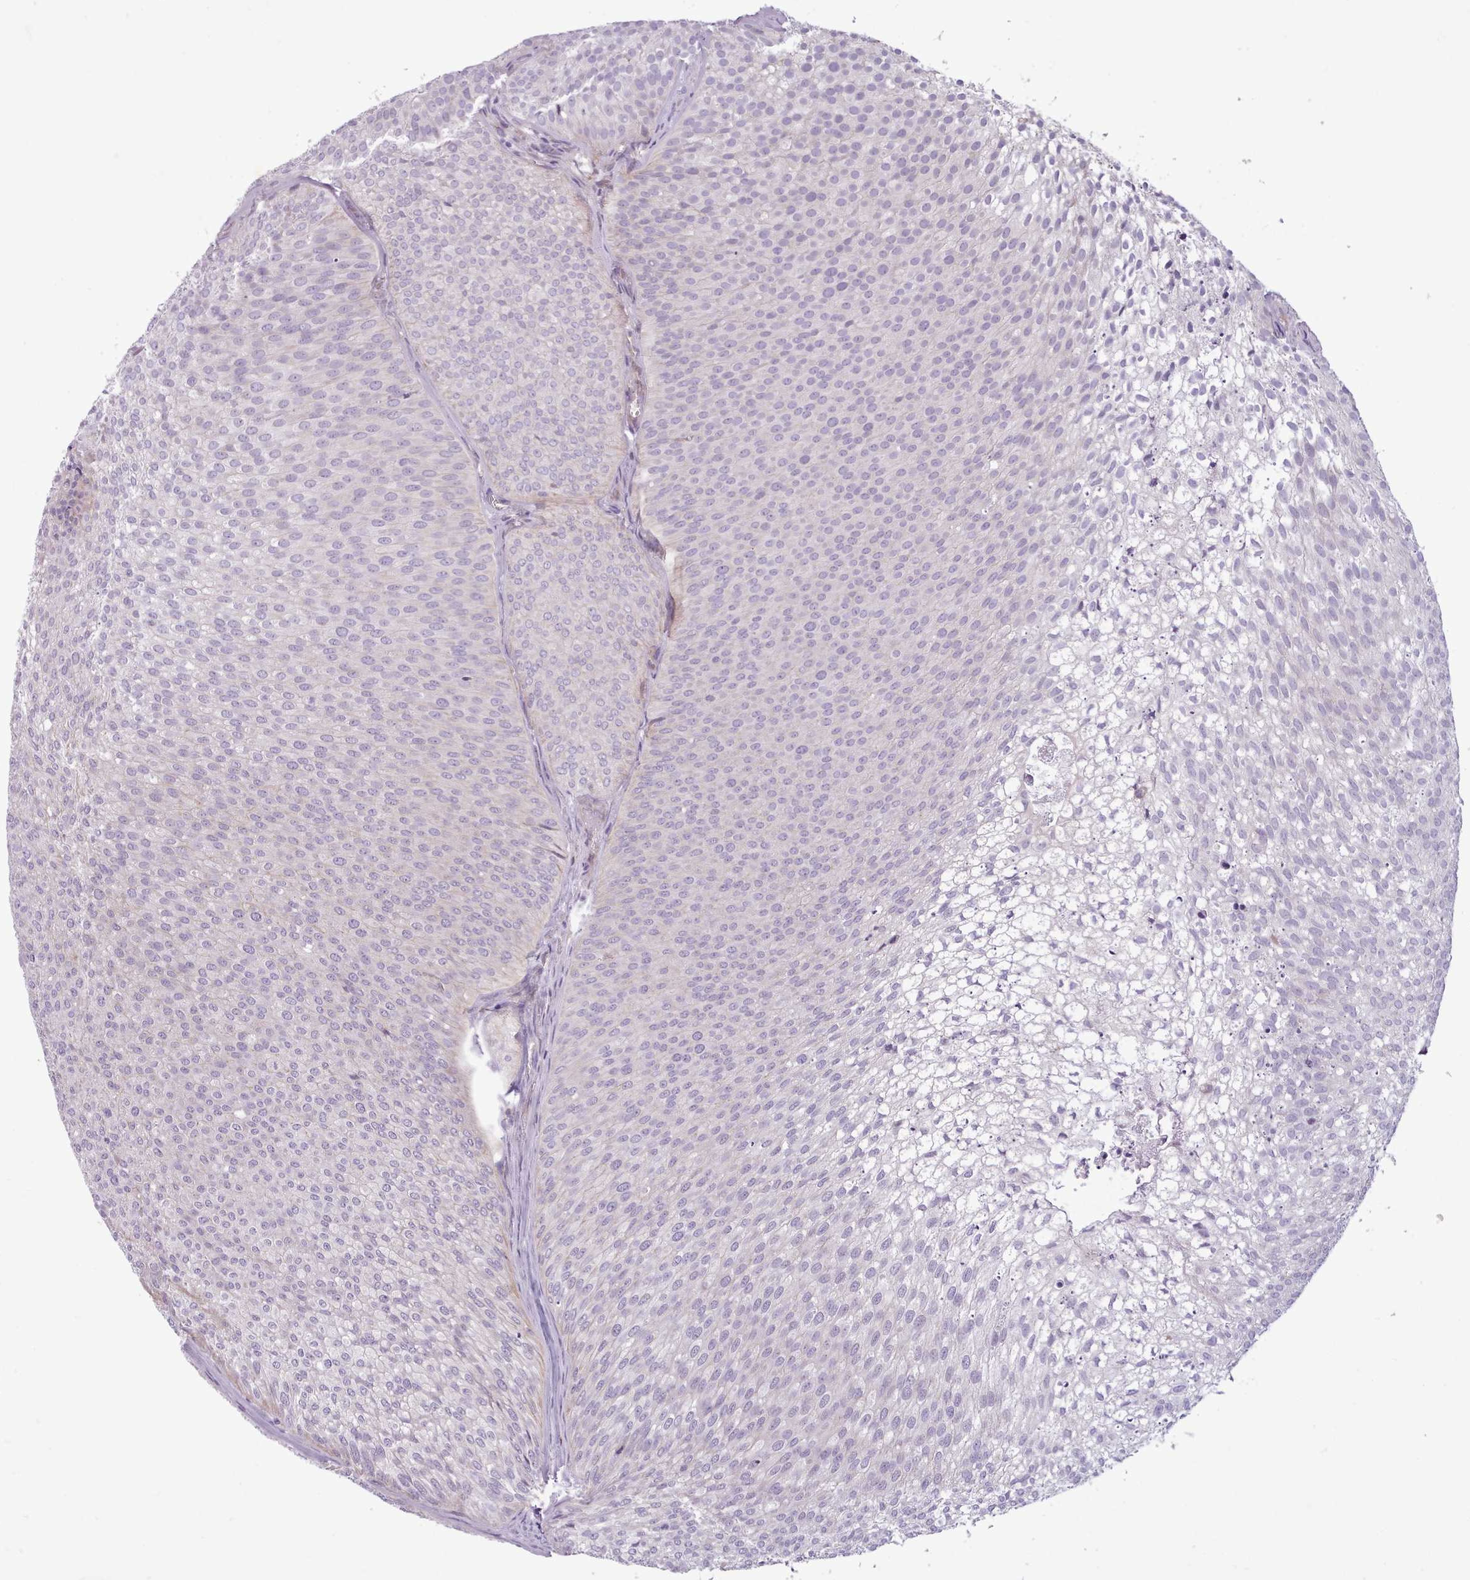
{"staining": {"intensity": "negative", "quantity": "none", "location": "none"}, "tissue": "urothelial cancer", "cell_type": "Tumor cells", "image_type": "cancer", "snomed": [{"axis": "morphology", "description": "Urothelial carcinoma, Low grade"}, {"axis": "topography", "description": "Urinary bladder"}], "caption": "Immunohistochemical staining of urothelial cancer demonstrates no significant staining in tumor cells.", "gene": "SLURP1", "patient": {"sex": "male", "age": 91}}